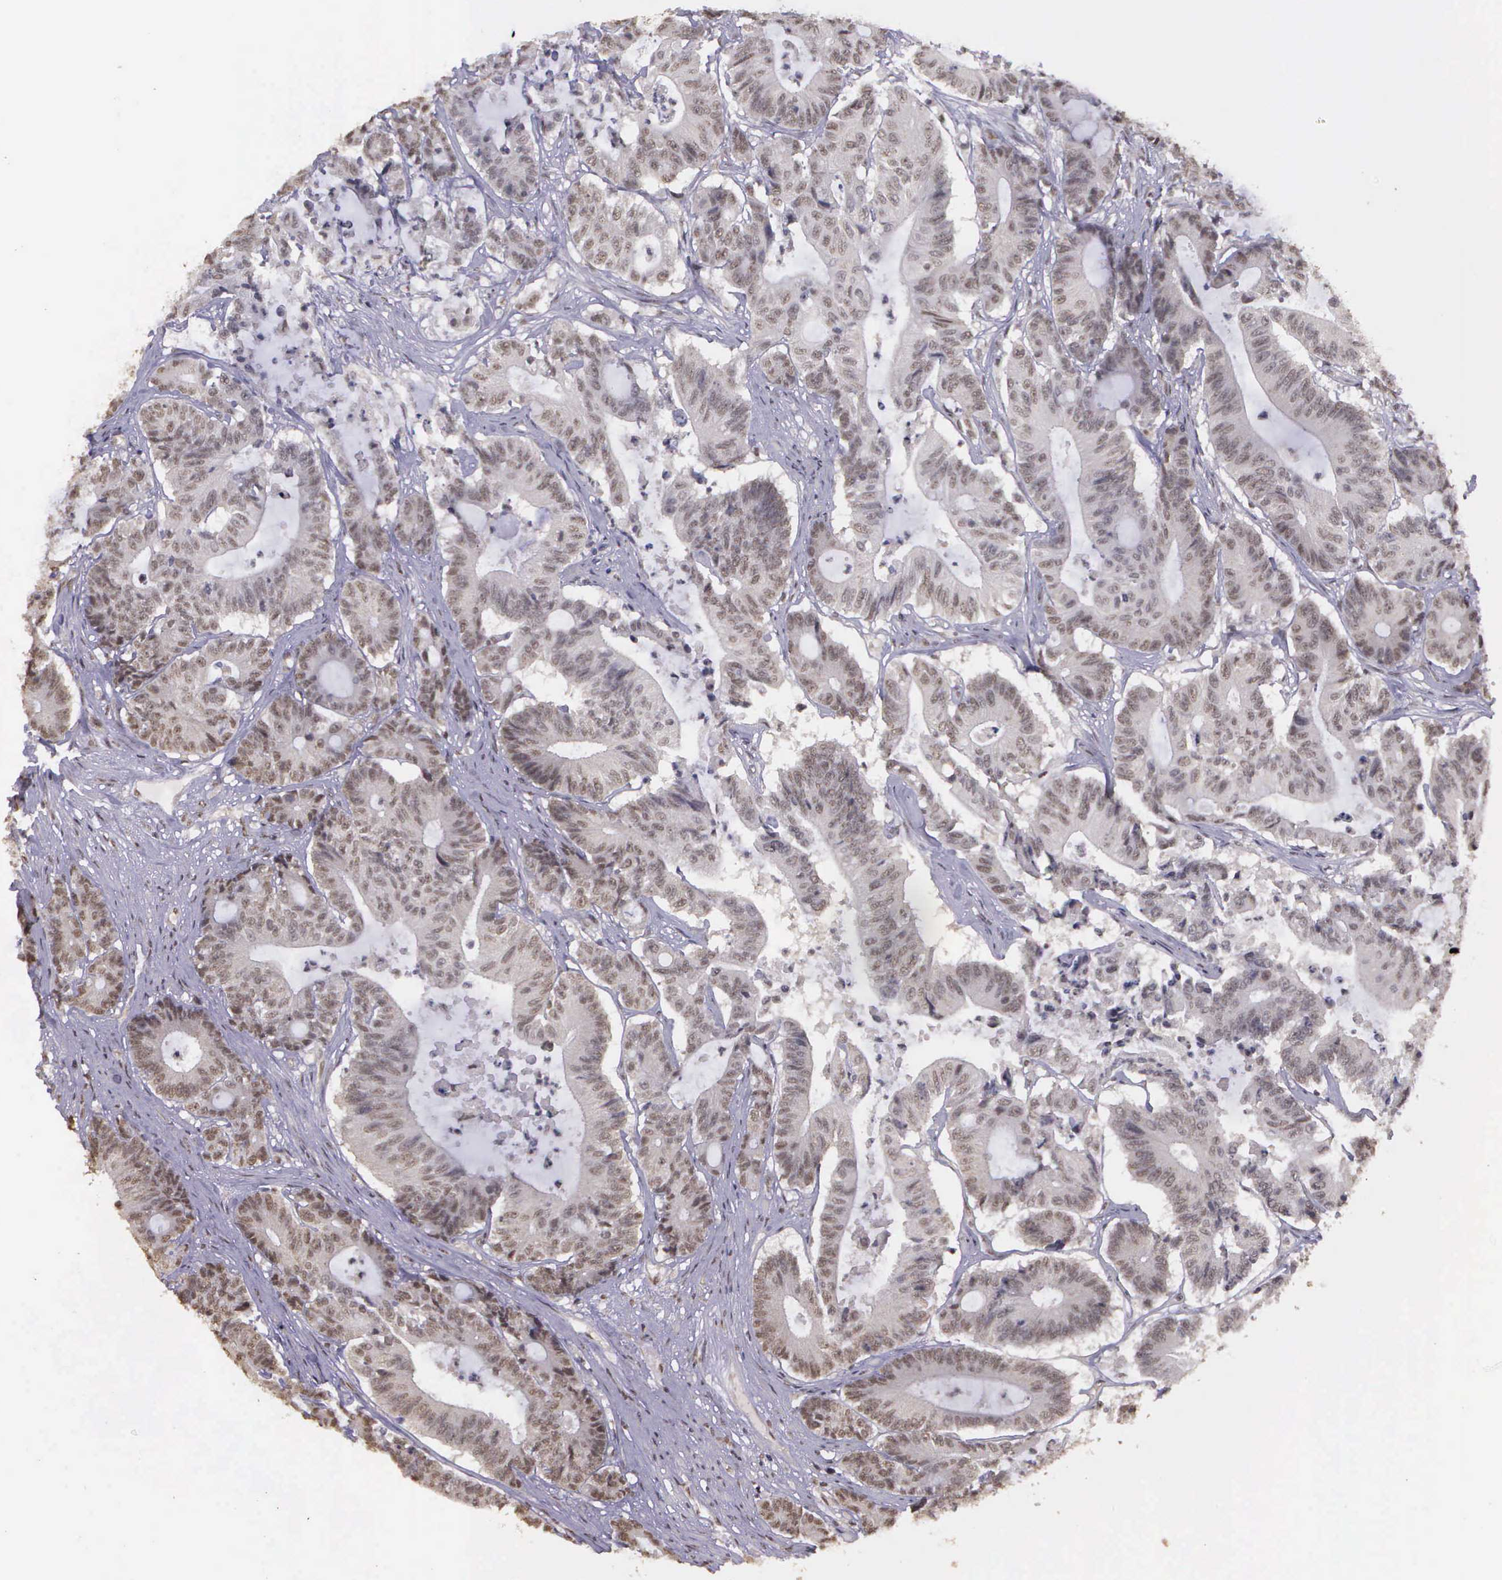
{"staining": {"intensity": "weak", "quantity": ">75%", "location": "nuclear"}, "tissue": "colorectal cancer", "cell_type": "Tumor cells", "image_type": "cancer", "snomed": [{"axis": "morphology", "description": "Adenocarcinoma, NOS"}, {"axis": "topography", "description": "Colon"}], "caption": "Brown immunohistochemical staining in colorectal adenocarcinoma demonstrates weak nuclear expression in approximately >75% of tumor cells. The staining is performed using DAB (3,3'-diaminobenzidine) brown chromogen to label protein expression. The nuclei are counter-stained blue using hematoxylin.", "gene": "ARMCX5", "patient": {"sex": "female", "age": 84}}